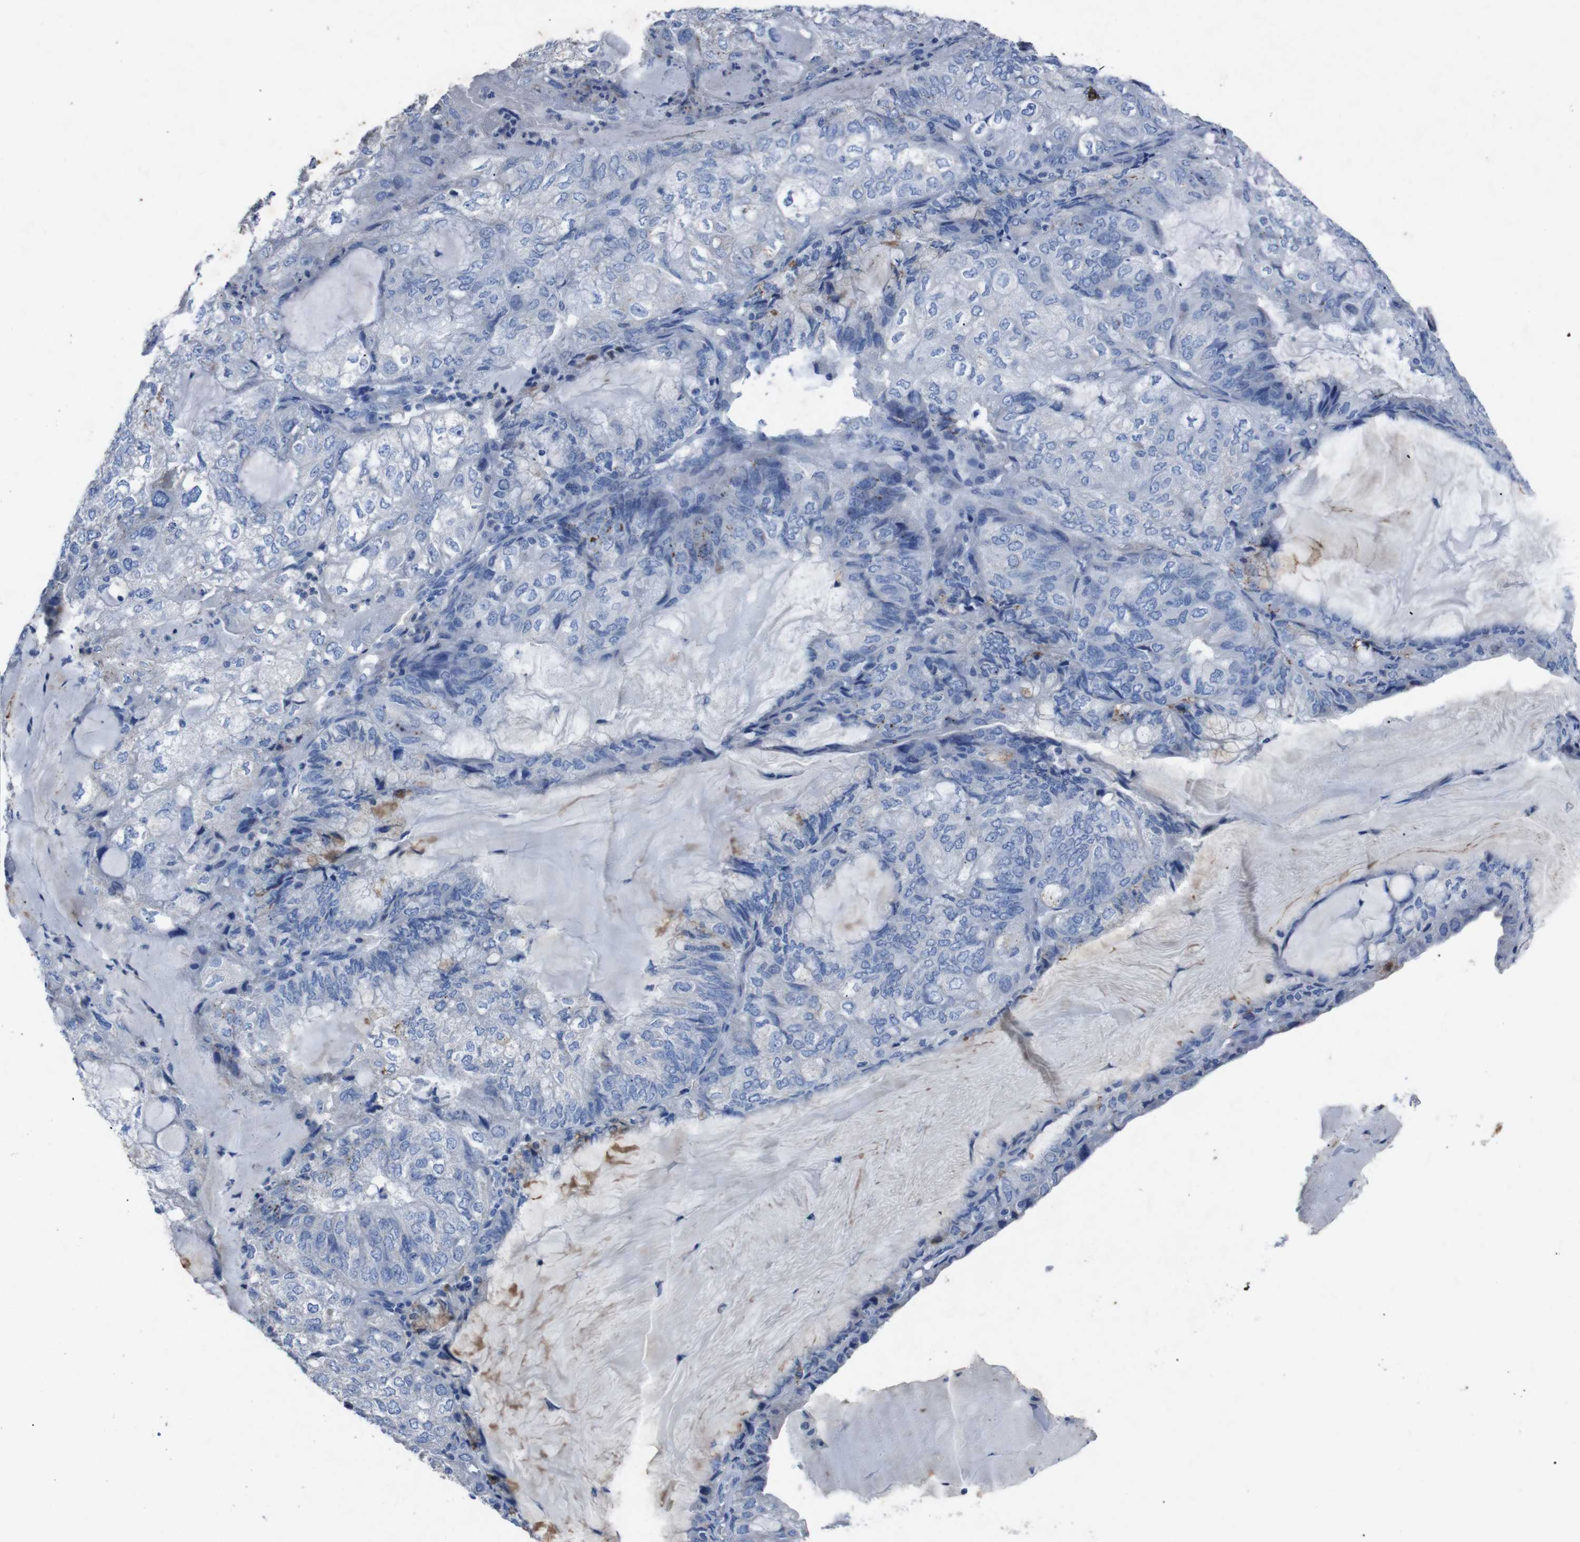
{"staining": {"intensity": "negative", "quantity": "none", "location": "none"}, "tissue": "endometrial cancer", "cell_type": "Tumor cells", "image_type": "cancer", "snomed": [{"axis": "morphology", "description": "Adenocarcinoma, NOS"}, {"axis": "topography", "description": "Endometrium"}], "caption": "High power microscopy histopathology image of an IHC photomicrograph of adenocarcinoma (endometrial), revealing no significant positivity in tumor cells. Nuclei are stained in blue.", "gene": "GJB2", "patient": {"sex": "female", "age": 81}}